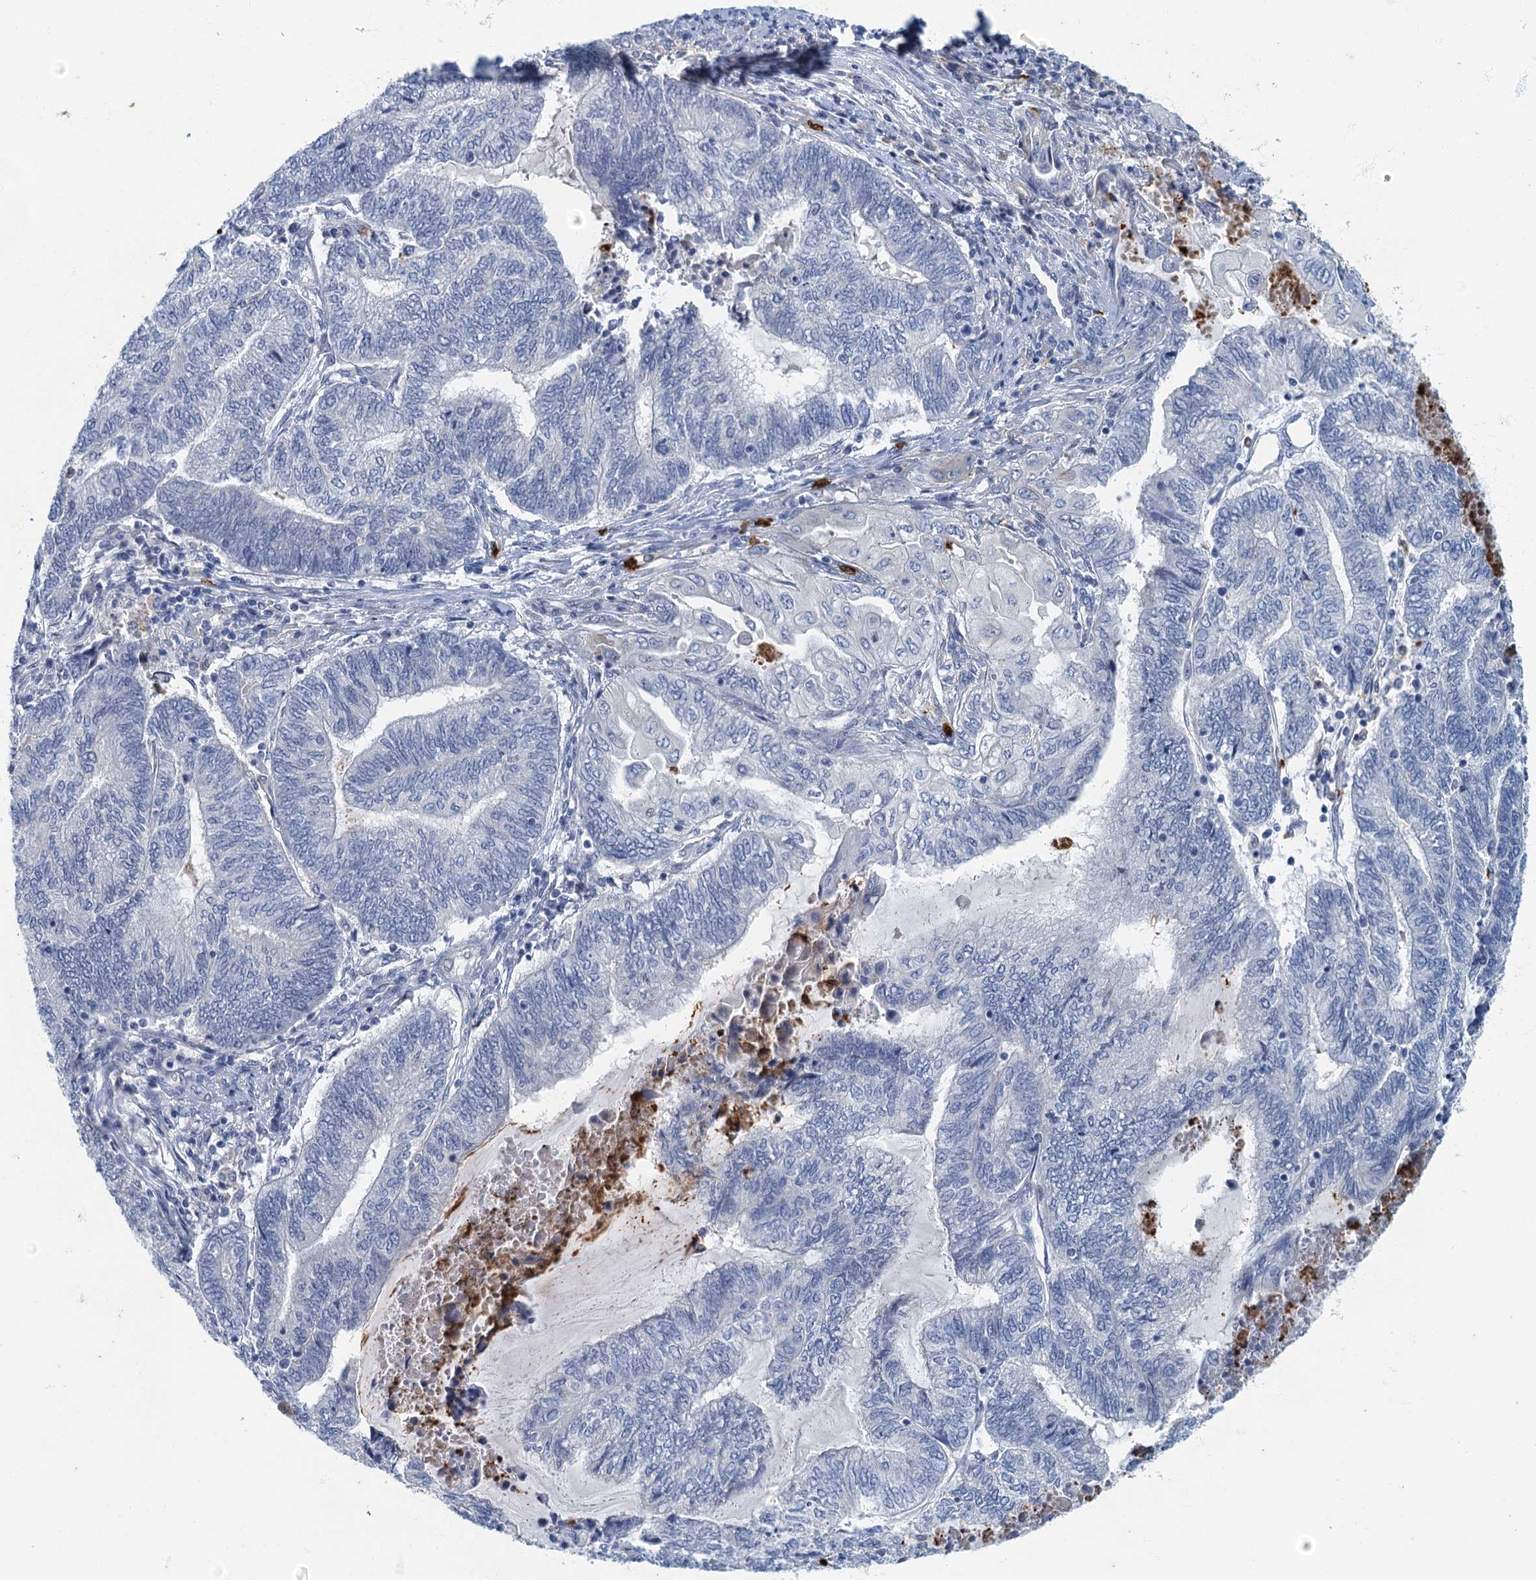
{"staining": {"intensity": "negative", "quantity": "none", "location": "none"}, "tissue": "endometrial cancer", "cell_type": "Tumor cells", "image_type": "cancer", "snomed": [{"axis": "morphology", "description": "Adenocarcinoma, NOS"}, {"axis": "topography", "description": "Uterus"}, {"axis": "topography", "description": "Endometrium"}], "caption": "The immunohistochemistry image has no significant expression in tumor cells of endometrial cancer (adenocarcinoma) tissue. (DAB (3,3'-diaminobenzidine) immunohistochemistry (IHC) visualized using brightfield microscopy, high magnification).", "gene": "ANKDD1A", "patient": {"sex": "female", "age": 70}}